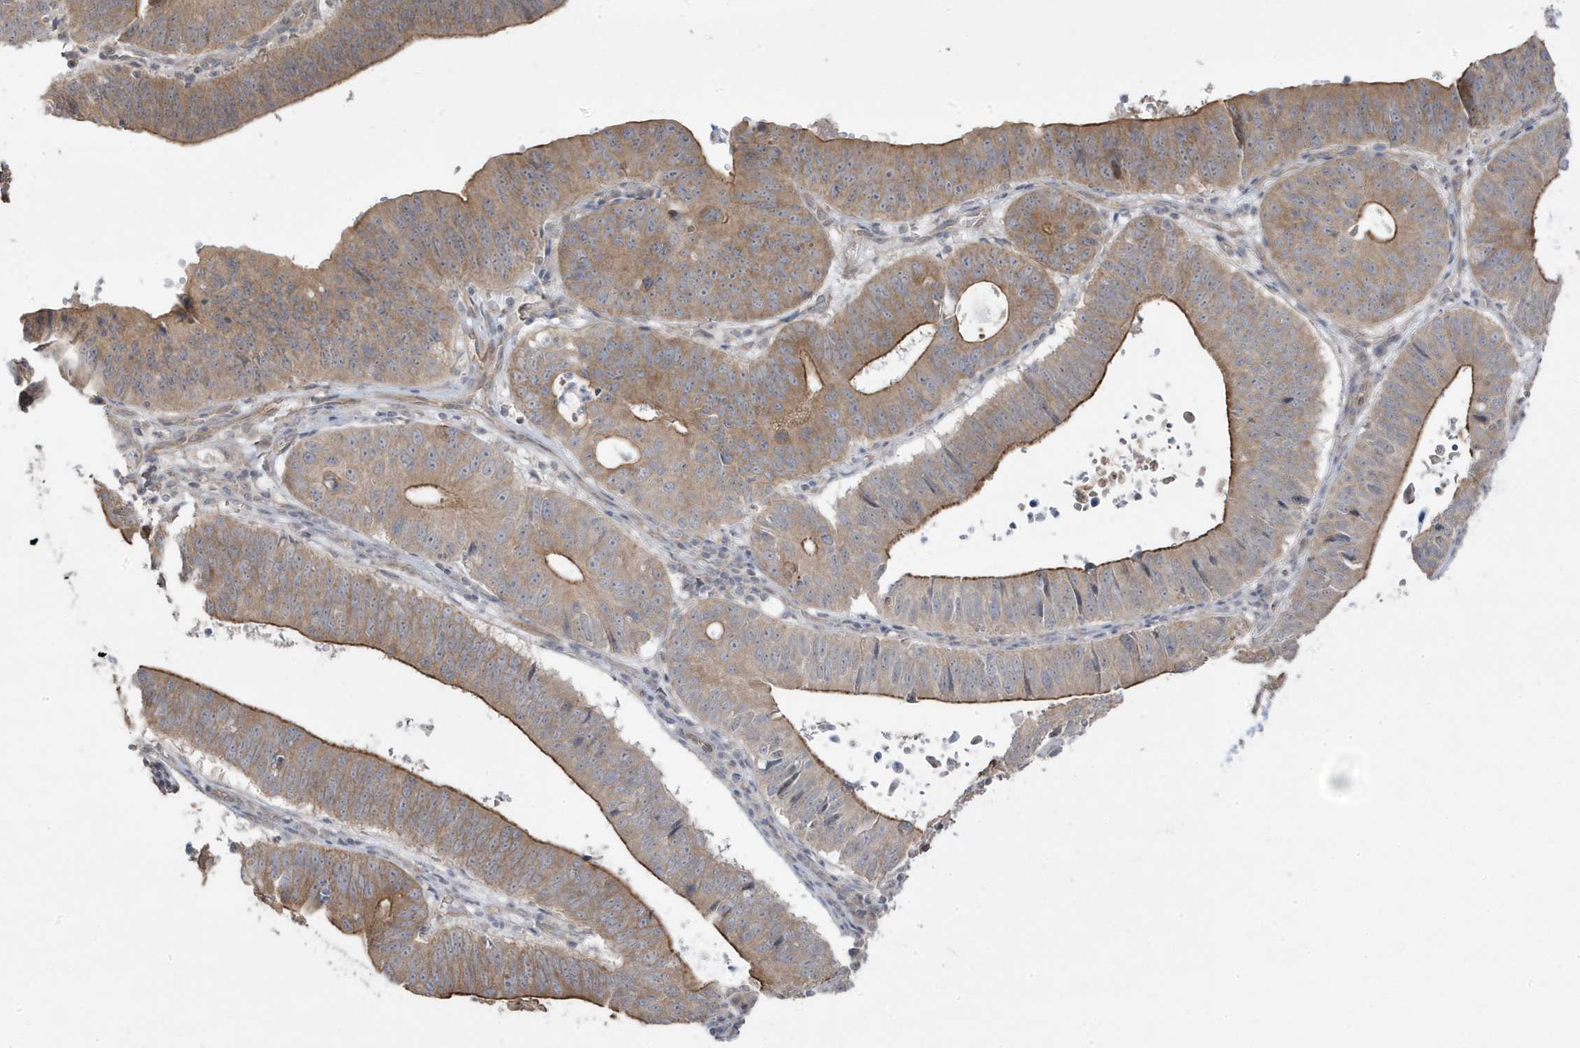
{"staining": {"intensity": "moderate", "quantity": ">75%", "location": "cytoplasmic/membranous"}, "tissue": "stomach cancer", "cell_type": "Tumor cells", "image_type": "cancer", "snomed": [{"axis": "morphology", "description": "Adenocarcinoma, NOS"}, {"axis": "topography", "description": "Stomach"}], "caption": "A brown stain shows moderate cytoplasmic/membranous expression of a protein in adenocarcinoma (stomach) tumor cells.", "gene": "DNAJC12", "patient": {"sex": "male", "age": 59}}